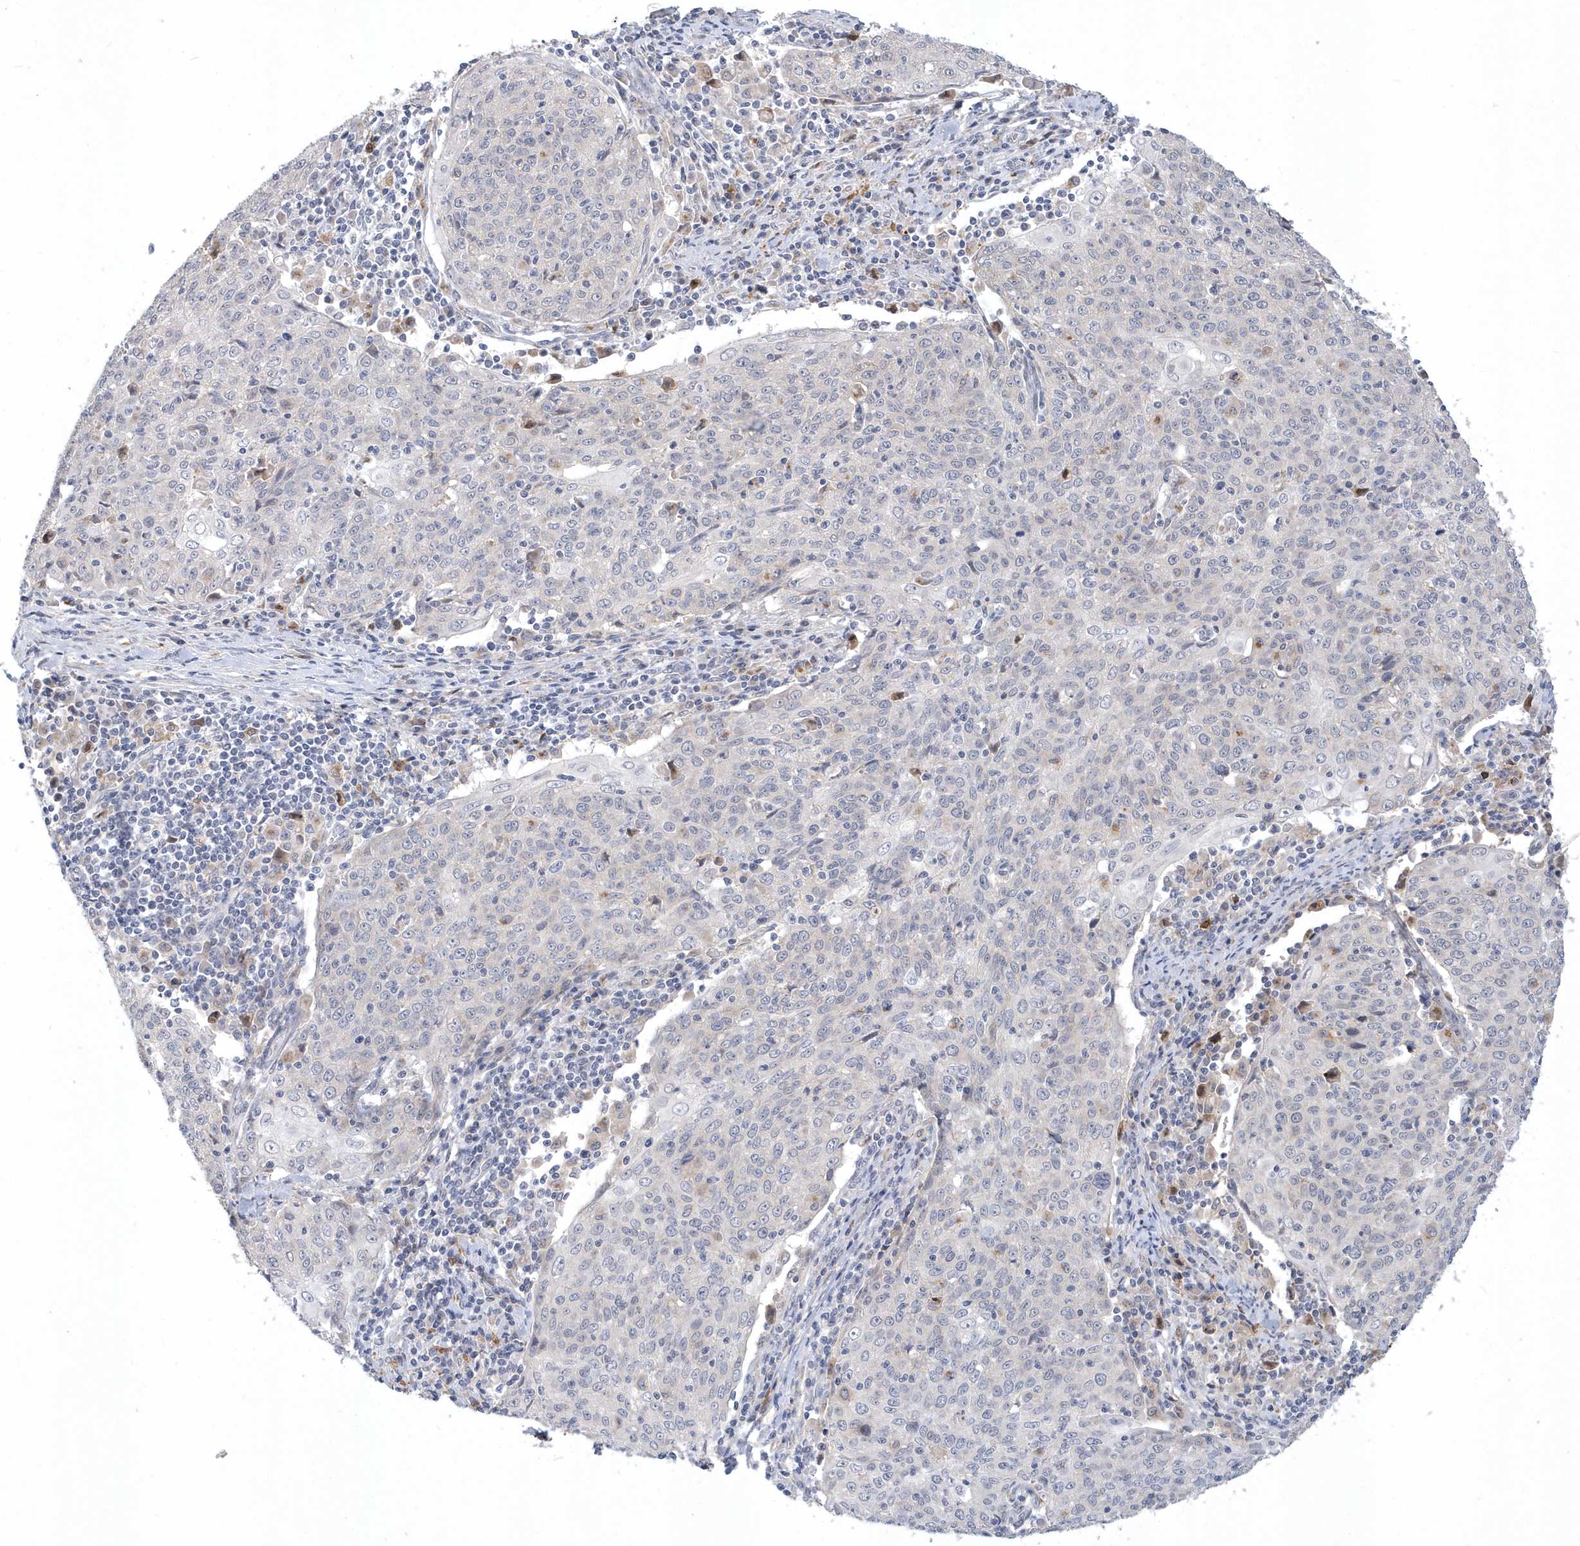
{"staining": {"intensity": "negative", "quantity": "none", "location": "none"}, "tissue": "cervical cancer", "cell_type": "Tumor cells", "image_type": "cancer", "snomed": [{"axis": "morphology", "description": "Squamous cell carcinoma, NOS"}, {"axis": "topography", "description": "Cervix"}], "caption": "This is a image of immunohistochemistry (IHC) staining of cervical cancer, which shows no staining in tumor cells.", "gene": "TSPEAR", "patient": {"sex": "female", "age": 48}}